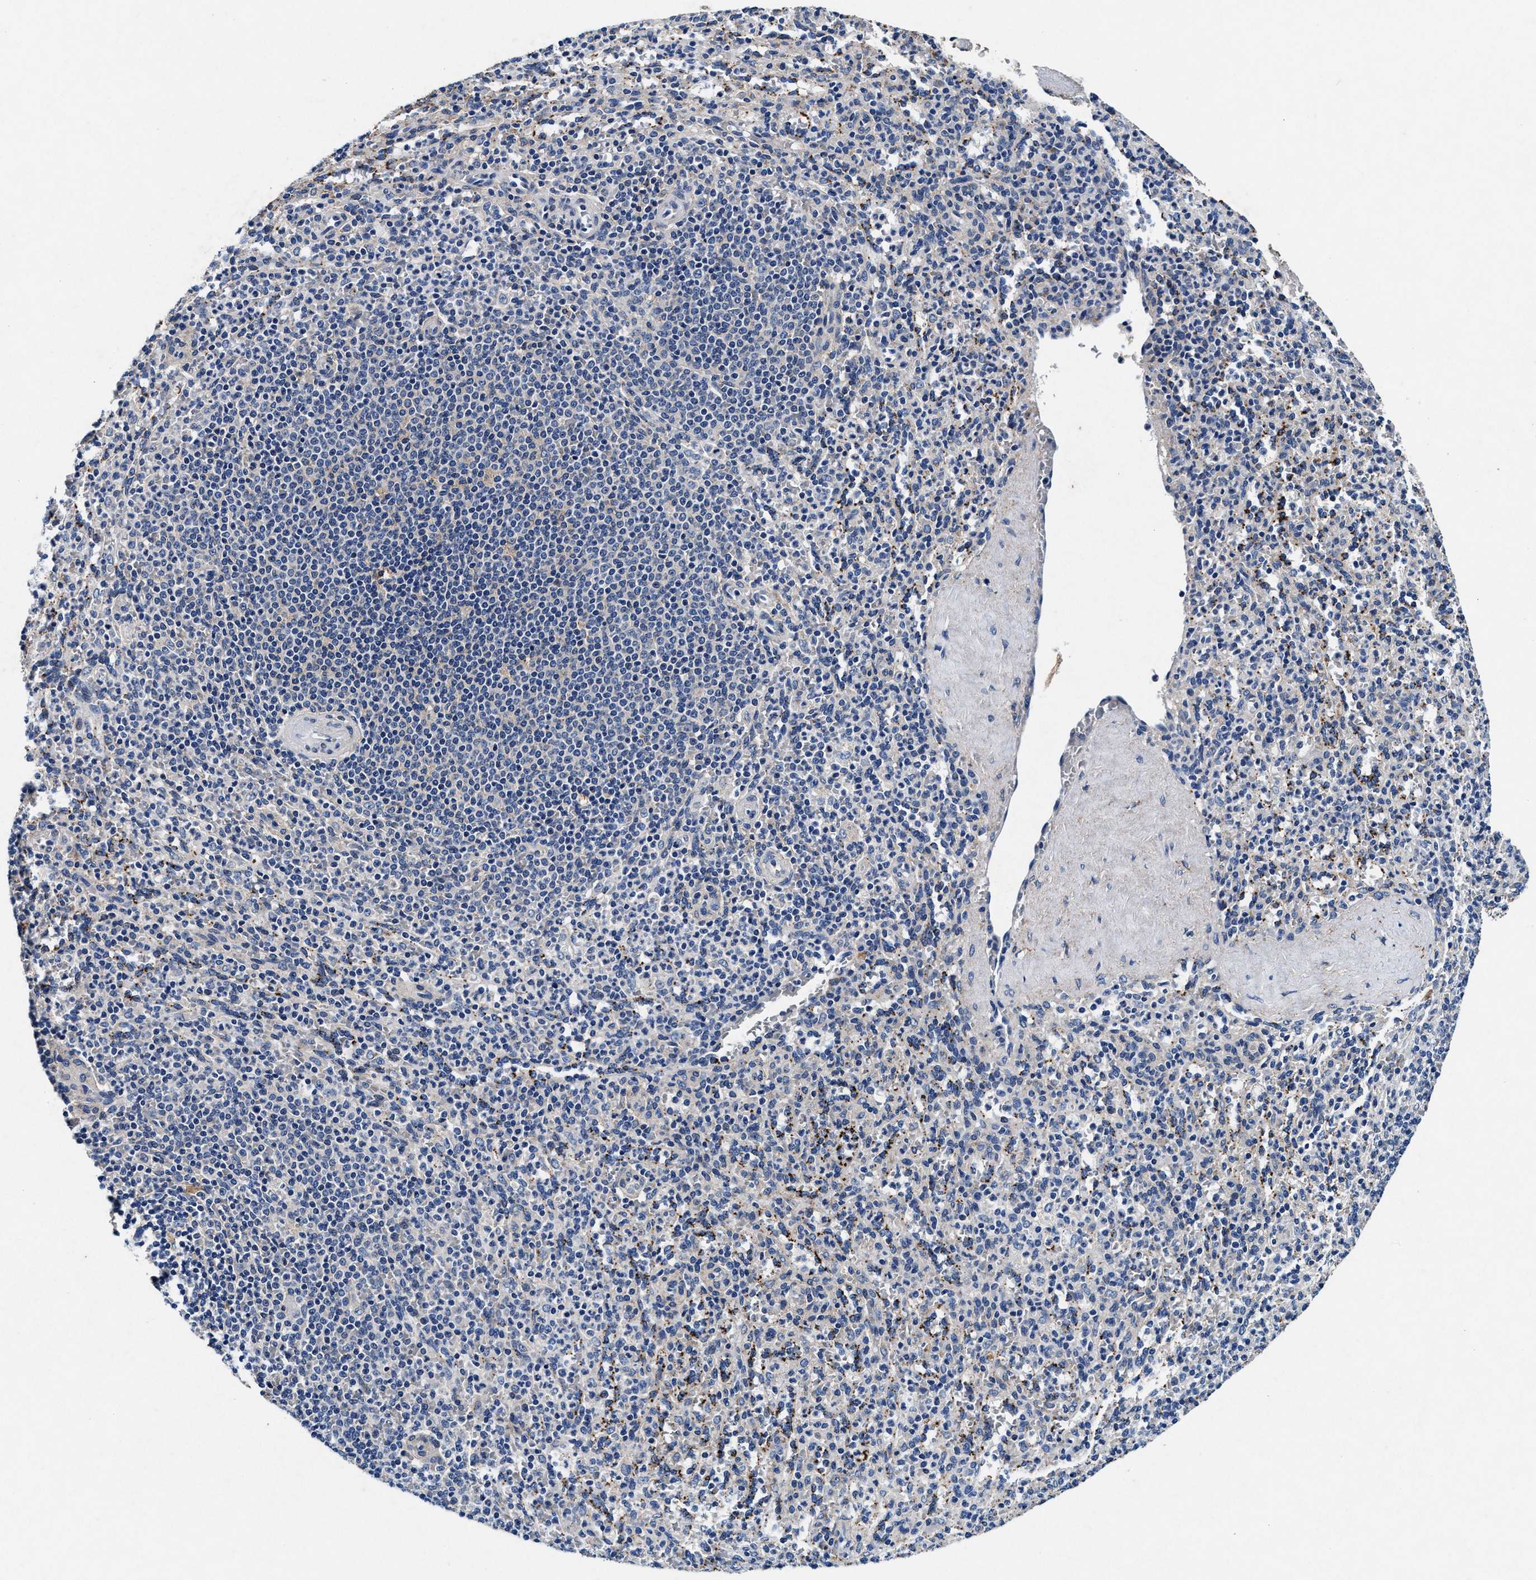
{"staining": {"intensity": "negative", "quantity": "none", "location": "none"}, "tissue": "spleen", "cell_type": "Cells in red pulp", "image_type": "normal", "snomed": [{"axis": "morphology", "description": "Normal tissue, NOS"}, {"axis": "topography", "description": "Spleen"}], "caption": "Spleen was stained to show a protein in brown. There is no significant staining in cells in red pulp.", "gene": "SLC8A1", "patient": {"sex": "male", "age": 36}}